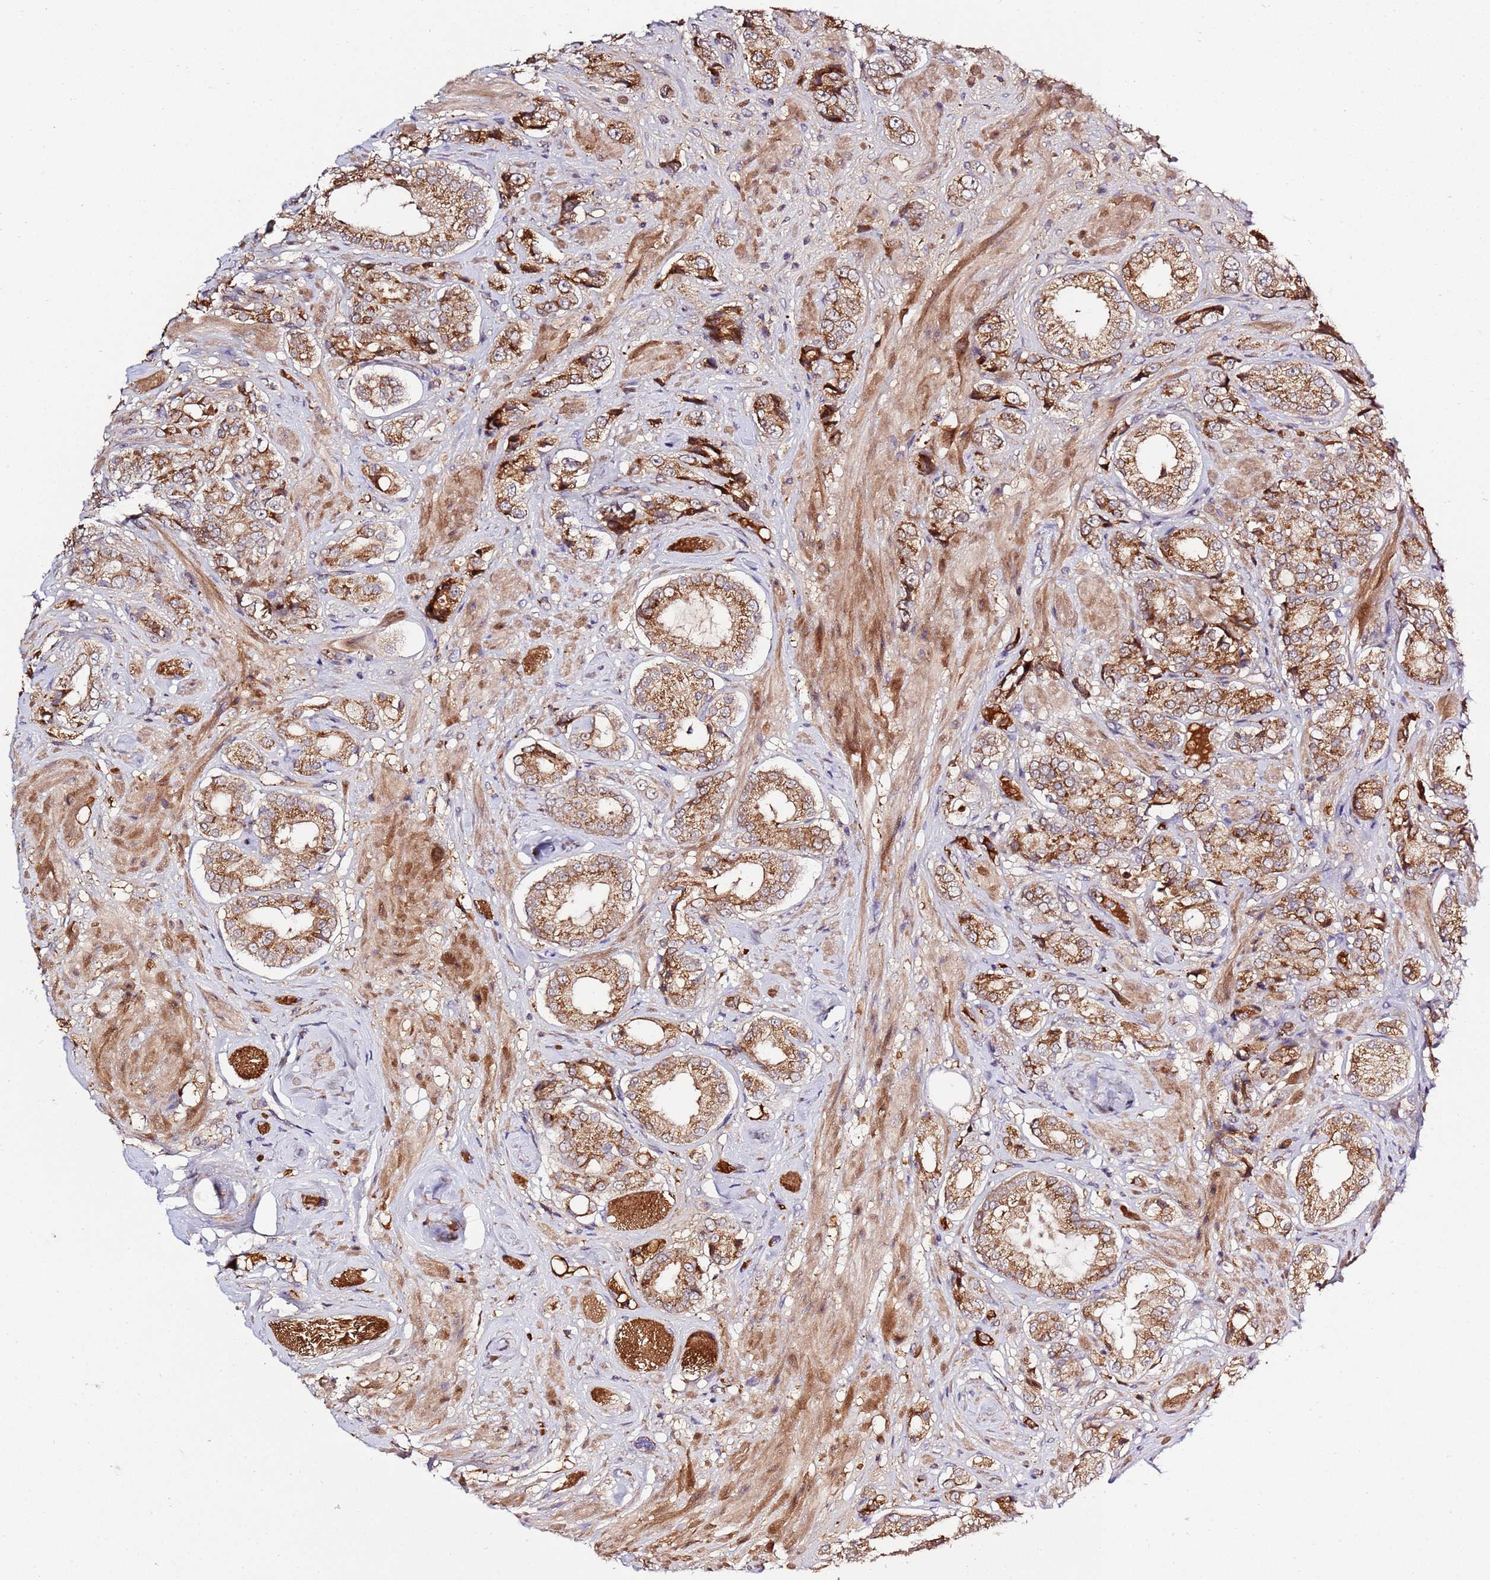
{"staining": {"intensity": "strong", "quantity": ">75%", "location": "cytoplasmic/membranous"}, "tissue": "prostate cancer", "cell_type": "Tumor cells", "image_type": "cancer", "snomed": [{"axis": "morphology", "description": "Adenocarcinoma, High grade"}, {"axis": "topography", "description": "Prostate and seminal vesicle, NOS"}], "caption": "Strong cytoplasmic/membranous positivity for a protein is present in approximately >75% of tumor cells of prostate cancer (adenocarcinoma (high-grade)) using immunohistochemistry.", "gene": "ZNF624", "patient": {"sex": "male", "age": 64}}